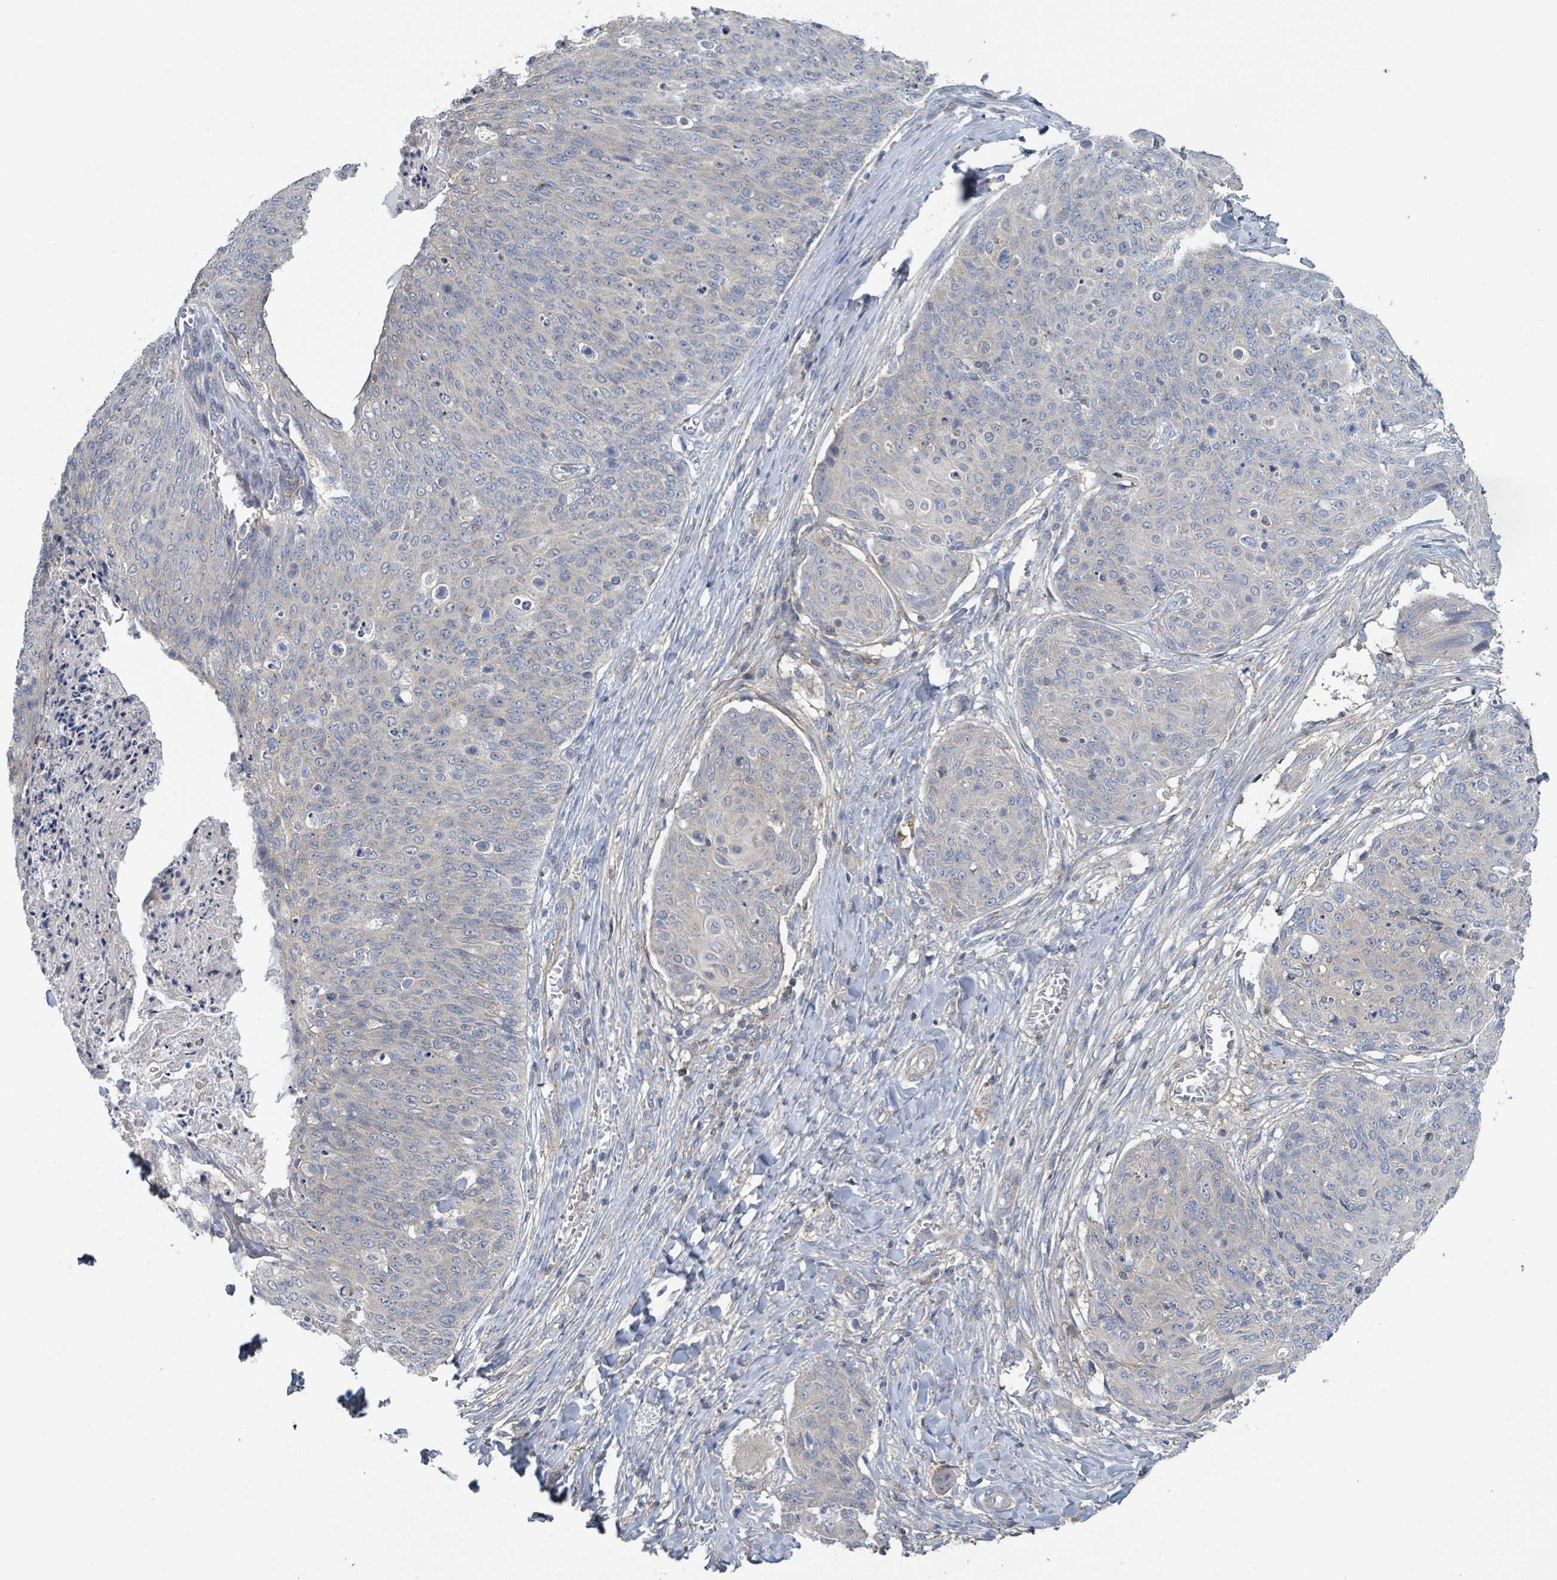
{"staining": {"intensity": "negative", "quantity": "none", "location": "none"}, "tissue": "skin cancer", "cell_type": "Tumor cells", "image_type": "cancer", "snomed": [{"axis": "morphology", "description": "Squamous cell carcinoma, NOS"}, {"axis": "topography", "description": "Skin"}, {"axis": "topography", "description": "Vulva"}], "caption": "Skin cancer was stained to show a protein in brown. There is no significant positivity in tumor cells.", "gene": "LRRC42", "patient": {"sex": "female", "age": 85}}